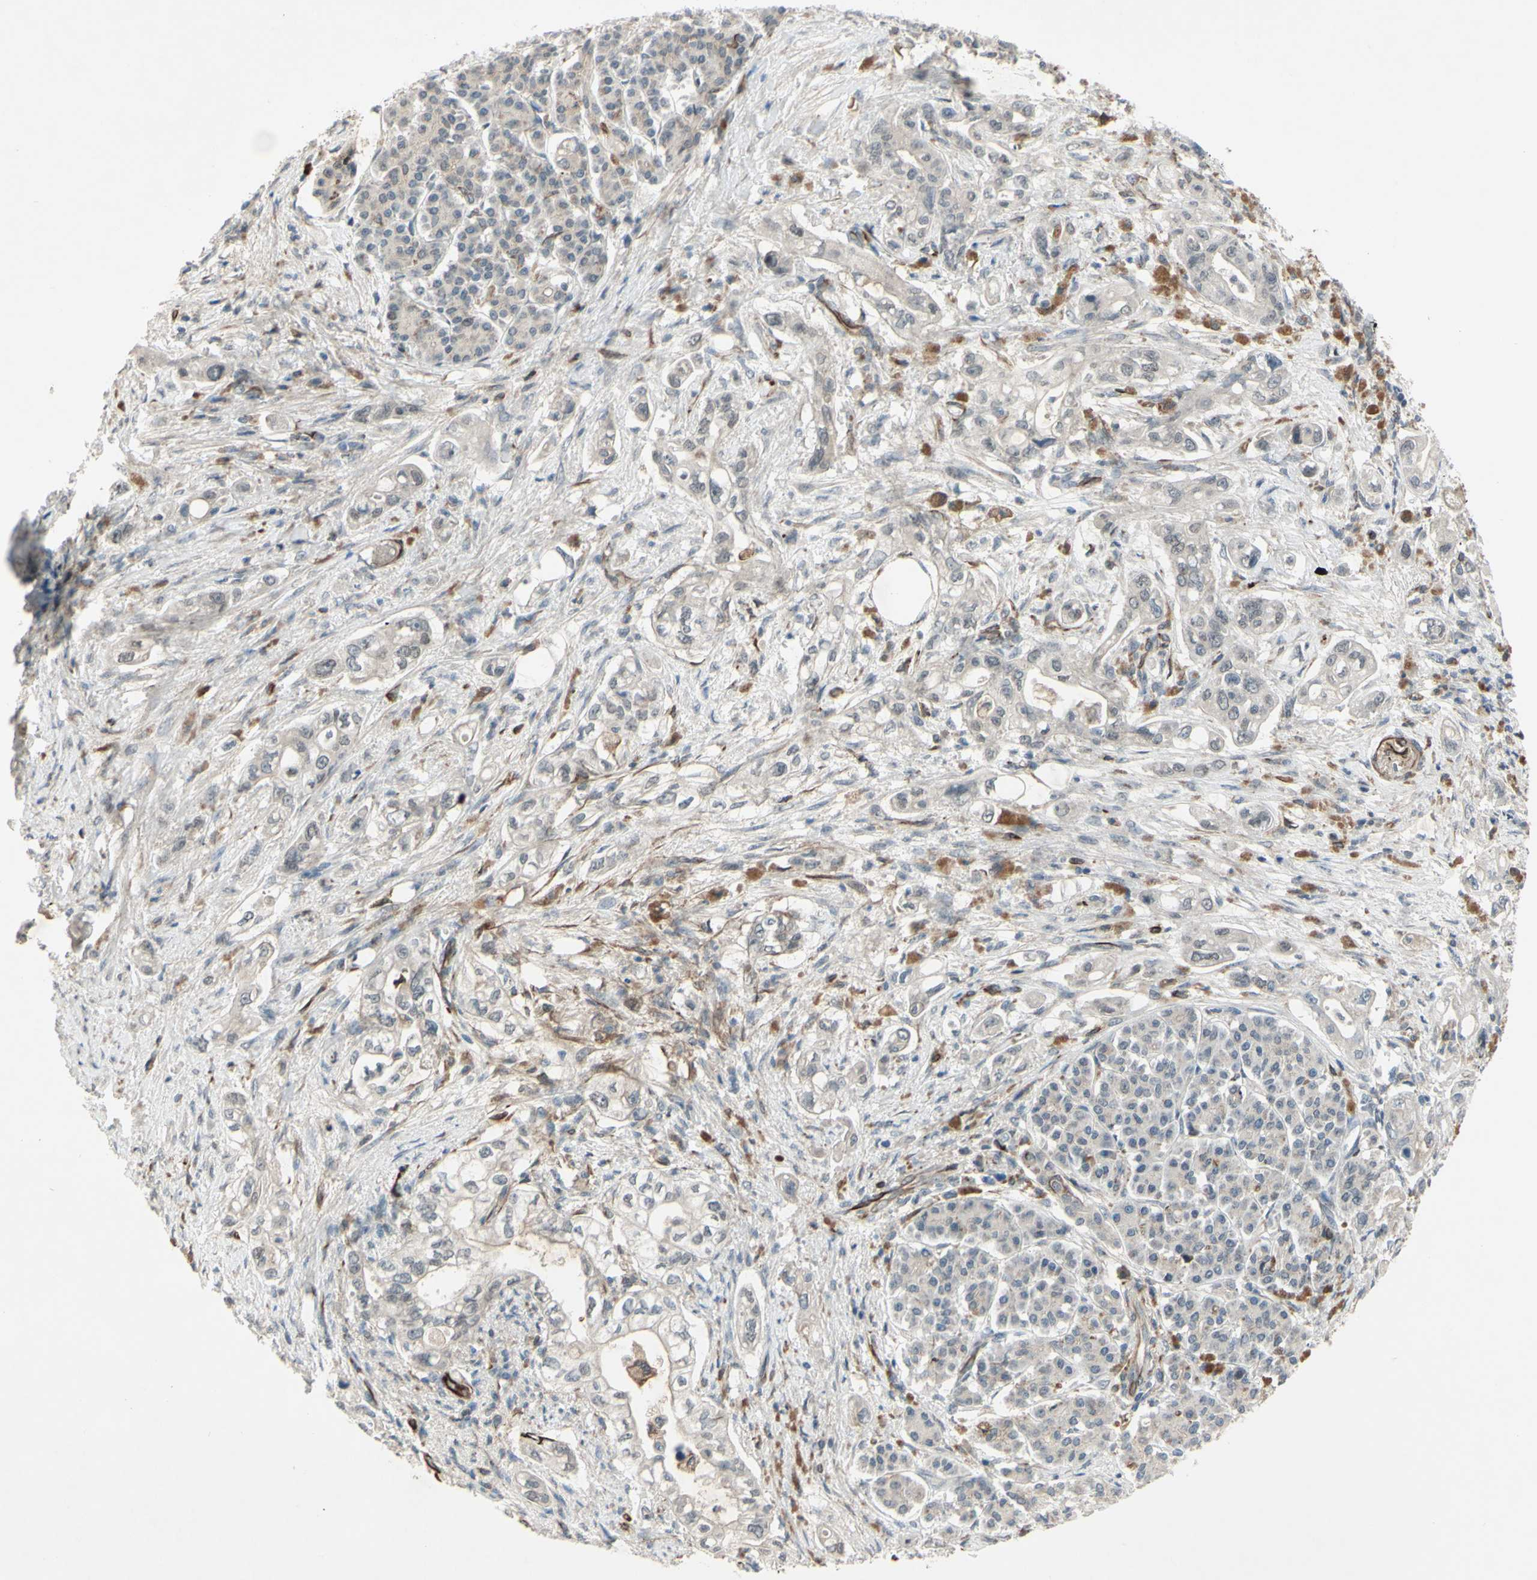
{"staining": {"intensity": "negative", "quantity": "none", "location": "none"}, "tissue": "pancreatic cancer", "cell_type": "Tumor cells", "image_type": "cancer", "snomed": [{"axis": "morphology", "description": "Normal tissue, NOS"}, {"axis": "topography", "description": "Pancreas"}], "caption": "Protein analysis of pancreatic cancer demonstrates no significant expression in tumor cells.", "gene": "FGFR2", "patient": {"sex": "male", "age": 42}}